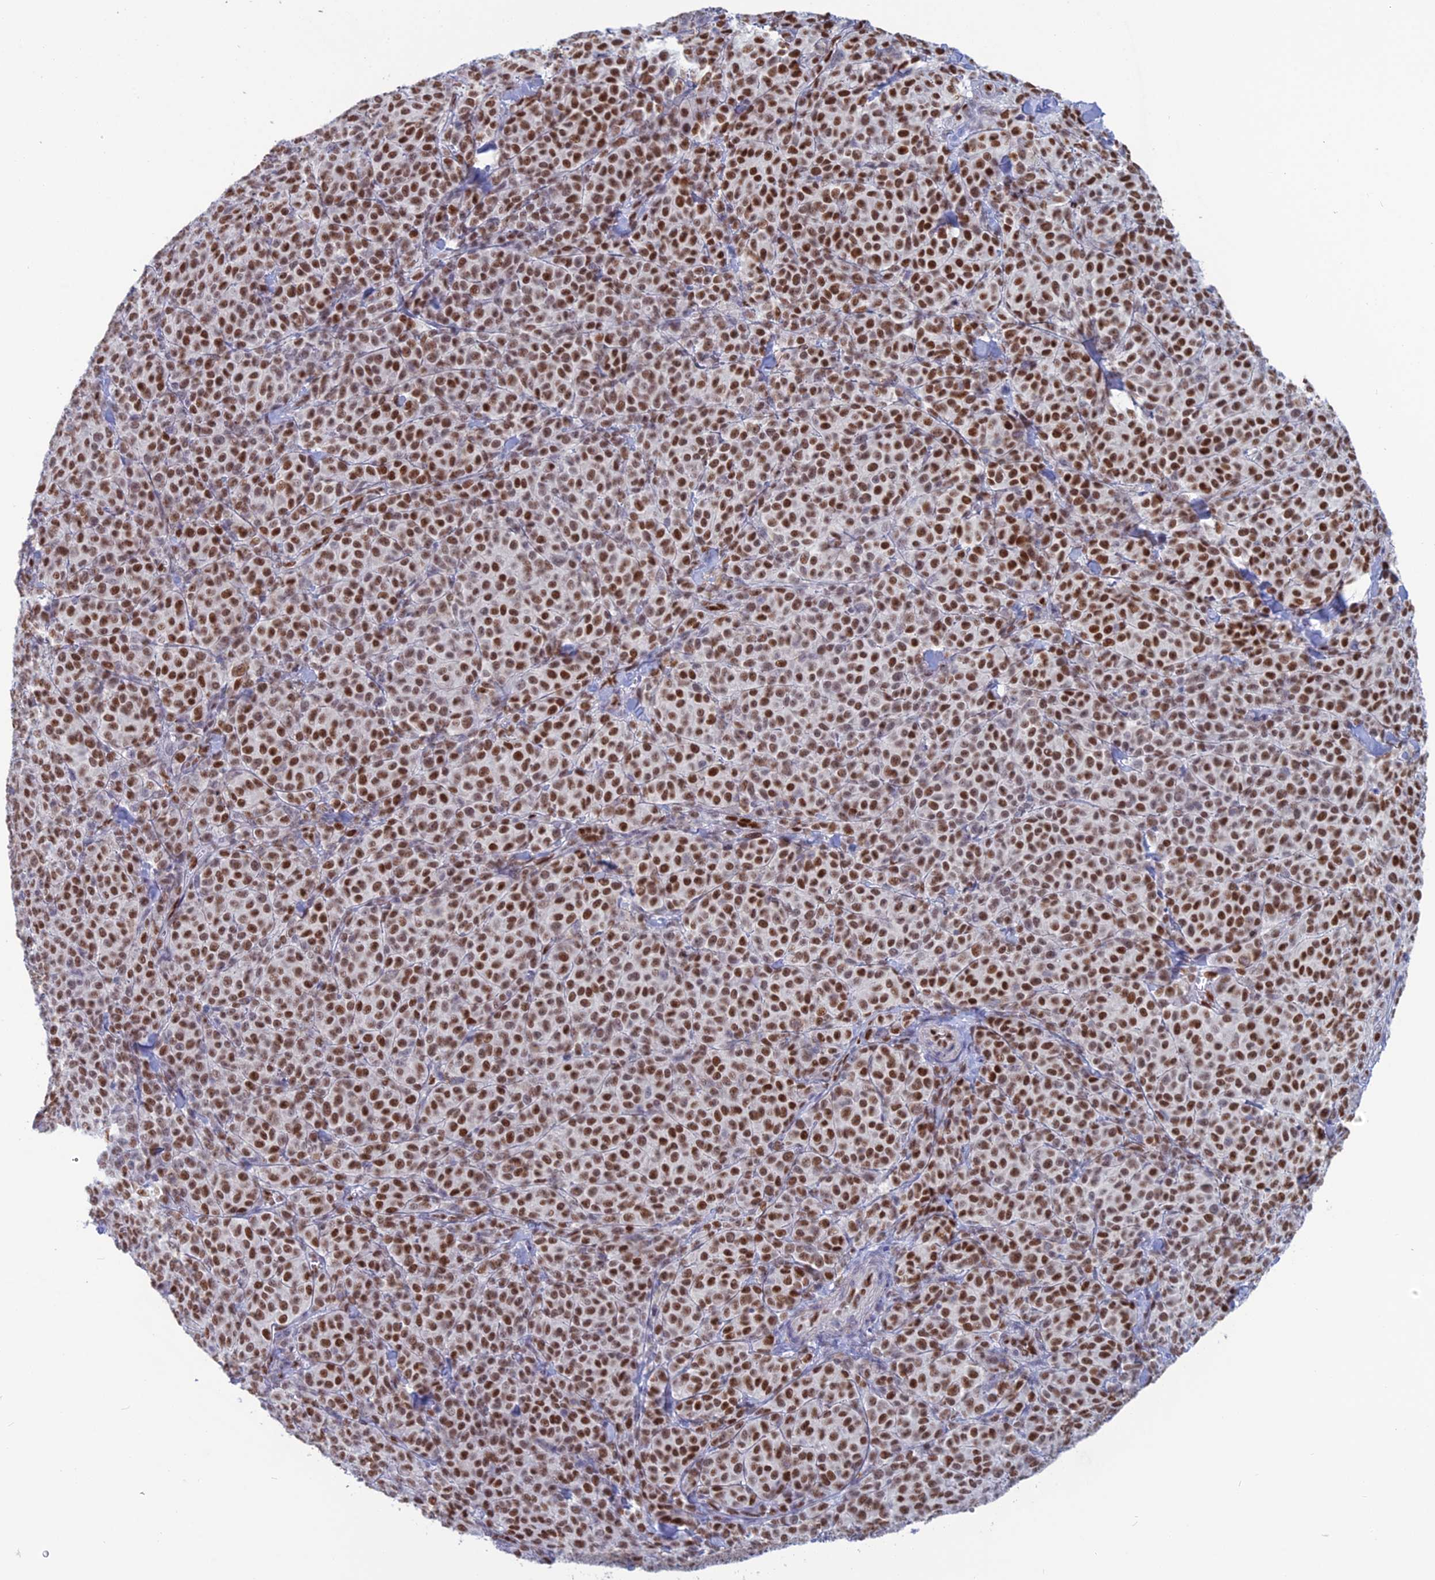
{"staining": {"intensity": "moderate", "quantity": ">75%", "location": "nuclear"}, "tissue": "melanoma", "cell_type": "Tumor cells", "image_type": "cancer", "snomed": [{"axis": "morphology", "description": "Normal tissue, NOS"}, {"axis": "morphology", "description": "Malignant melanoma, NOS"}, {"axis": "topography", "description": "Skin"}], "caption": "A brown stain highlights moderate nuclear staining of a protein in melanoma tumor cells.", "gene": "NOL4L", "patient": {"sex": "female", "age": 34}}